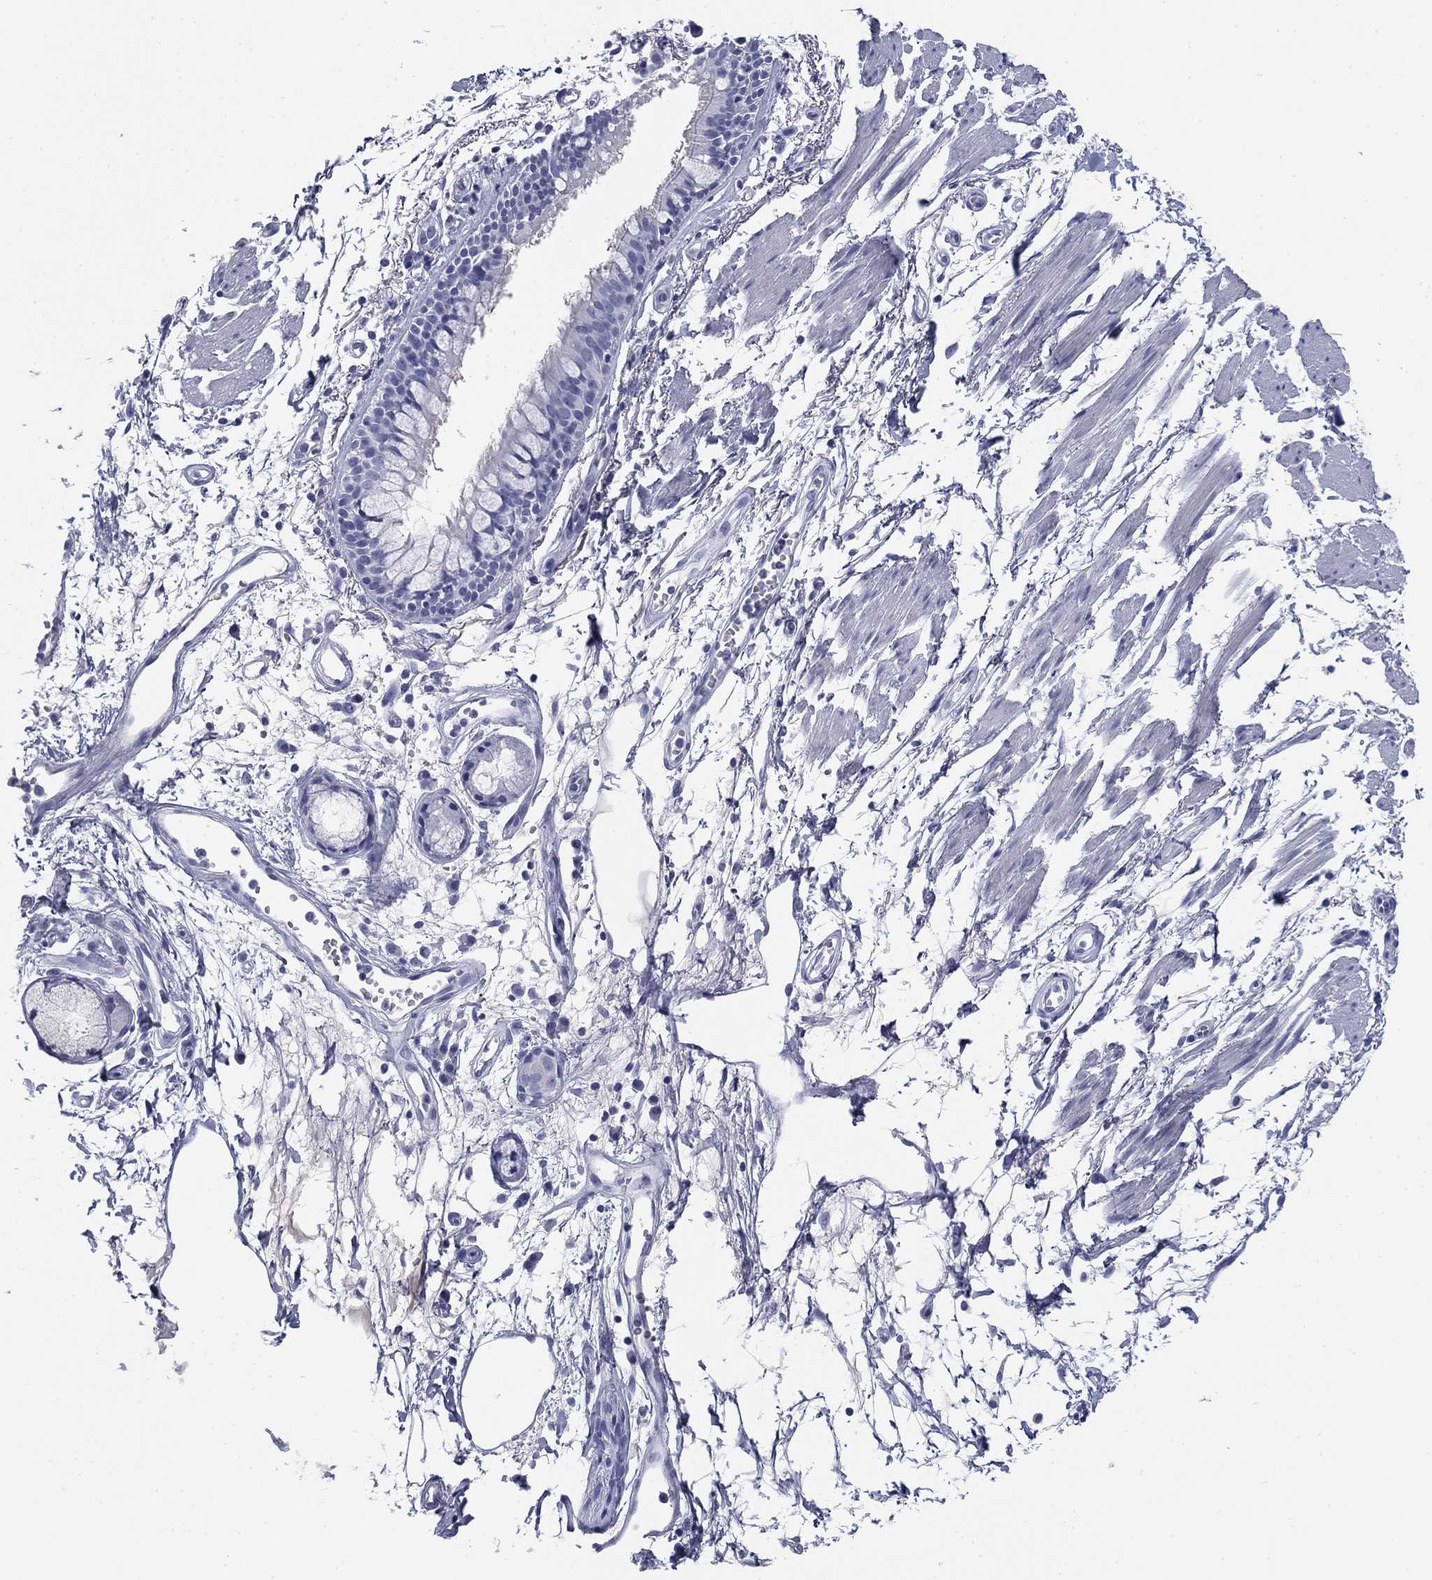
{"staining": {"intensity": "negative", "quantity": "none", "location": "none"}, "tissue": "adipose tissue", "cell_type": "Adipocytes", "image_type": "normal", "snomed": [{"axis": "morphology", "description": "Normal tissue, NOS"}, {"axis": "morphology", "description": "Squamous cell carcinoma, NOS"}, {"axis": "topography", "description": "Cartilage tissue"}, {"axis": "topography", "description": "Lung"}], "caption": "IHC image of normal adipose tissue: human adipose tissue stained with DAB (3,3'-diaminobenzidine) demonstrates no significant protein staining in adipocytes.", "gene": "KCNH1", "patient": {"sex": "male", "age": 66}}